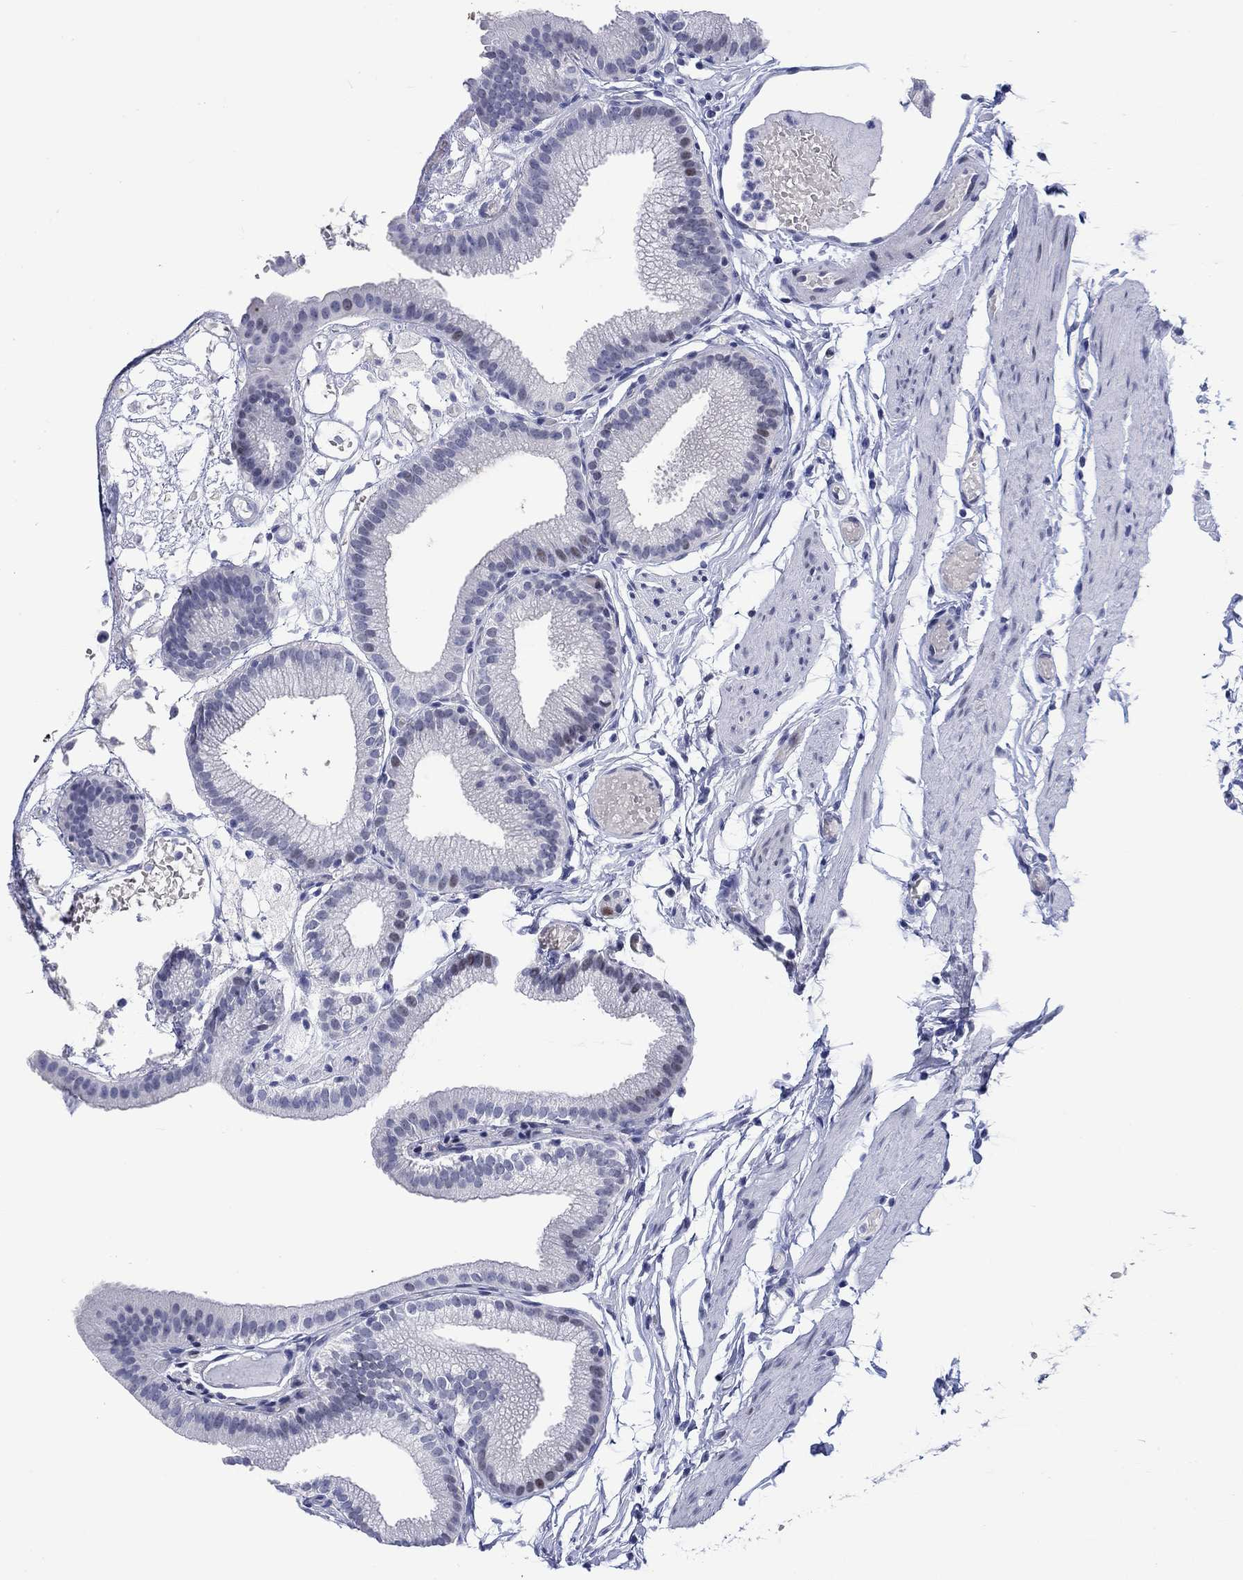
{"staining": {"intensity": "moderate", "quantity": "<25%", "location": "nuclear"}, "tissue": "gallbladder", "cell_type": "Glandular cells", "image_type": "normal", "snomed": [{"axis": "morphology", "description": "Normal tissue, NOS"}, {"axis": "topography", "description": "Gallbladder"}], "caption": "Normal gallbladder demonstrates moderate nuclear positivity in approximately <25% of glandular cells The protein of interest is stained brown, and the nuclei are stained in blue (DAB IHC with brightfield microscopy, high magnification)..", "gene": "CDCA2", "patient": {"sex": "female", "age": 45}}